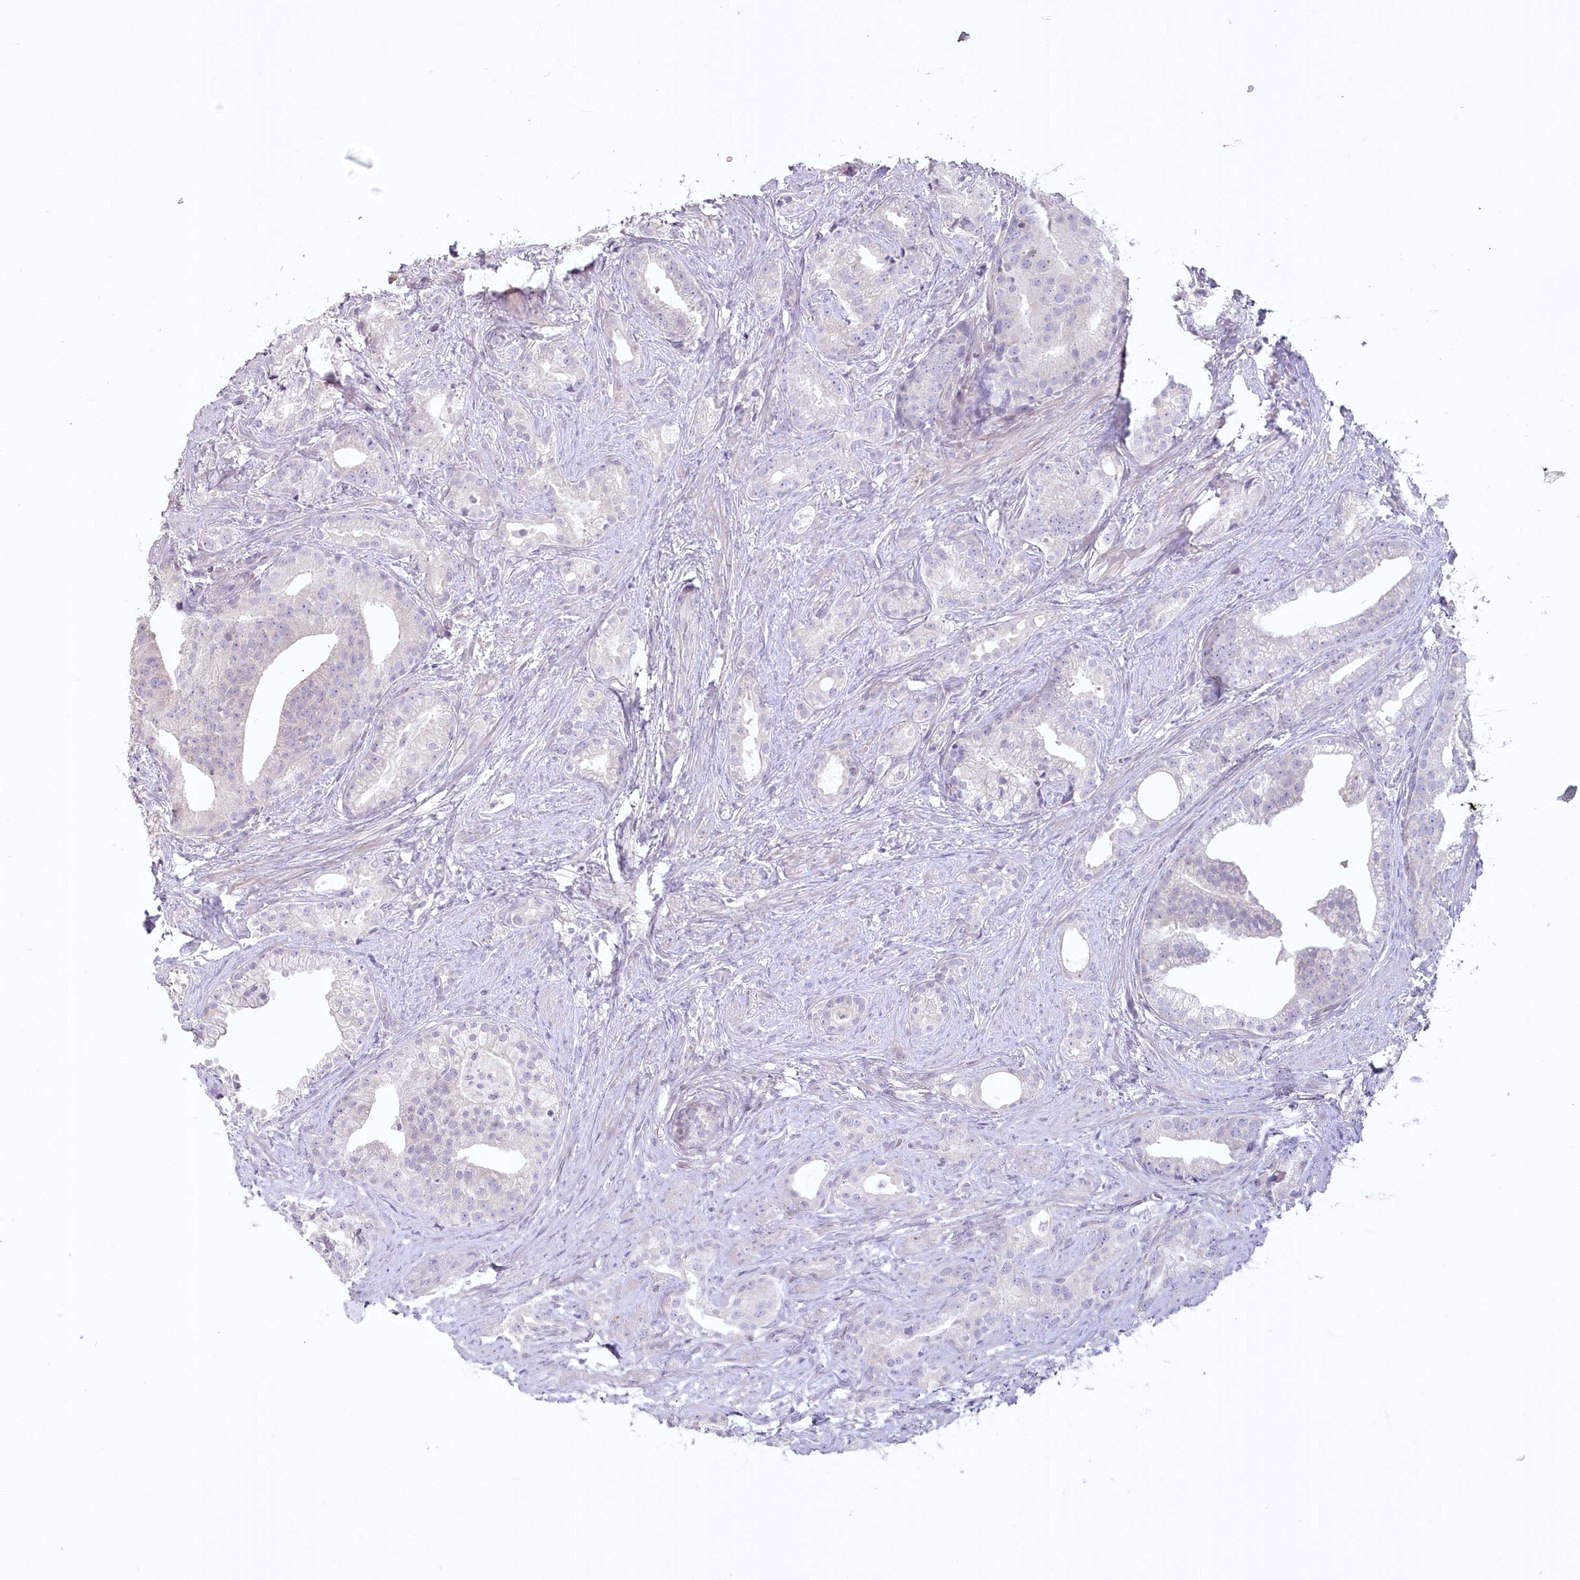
{"staining": {"intensity": "negative", "quantity": "none", "location": "none"}, "tissue": "prostate cancer", "cell_type": "Tumor cells", "image_type": "cancer", "snomed": [{"axis": "morphology", "description": "Adenocarcinoma, Low grade"}, {"axis": "topography", "description": "Prostate"}], "caption": "Photomicrograph shows no significant protein positivity in tumor cells of prostate low-grade adenocarcinoma. (DAB (3,3'-diaminobenzidine) immunohistochemistry (IHC) with hematoxylin counter stain).", "gene": "USP11", "patient": {"sex": "male", "age": 71}}